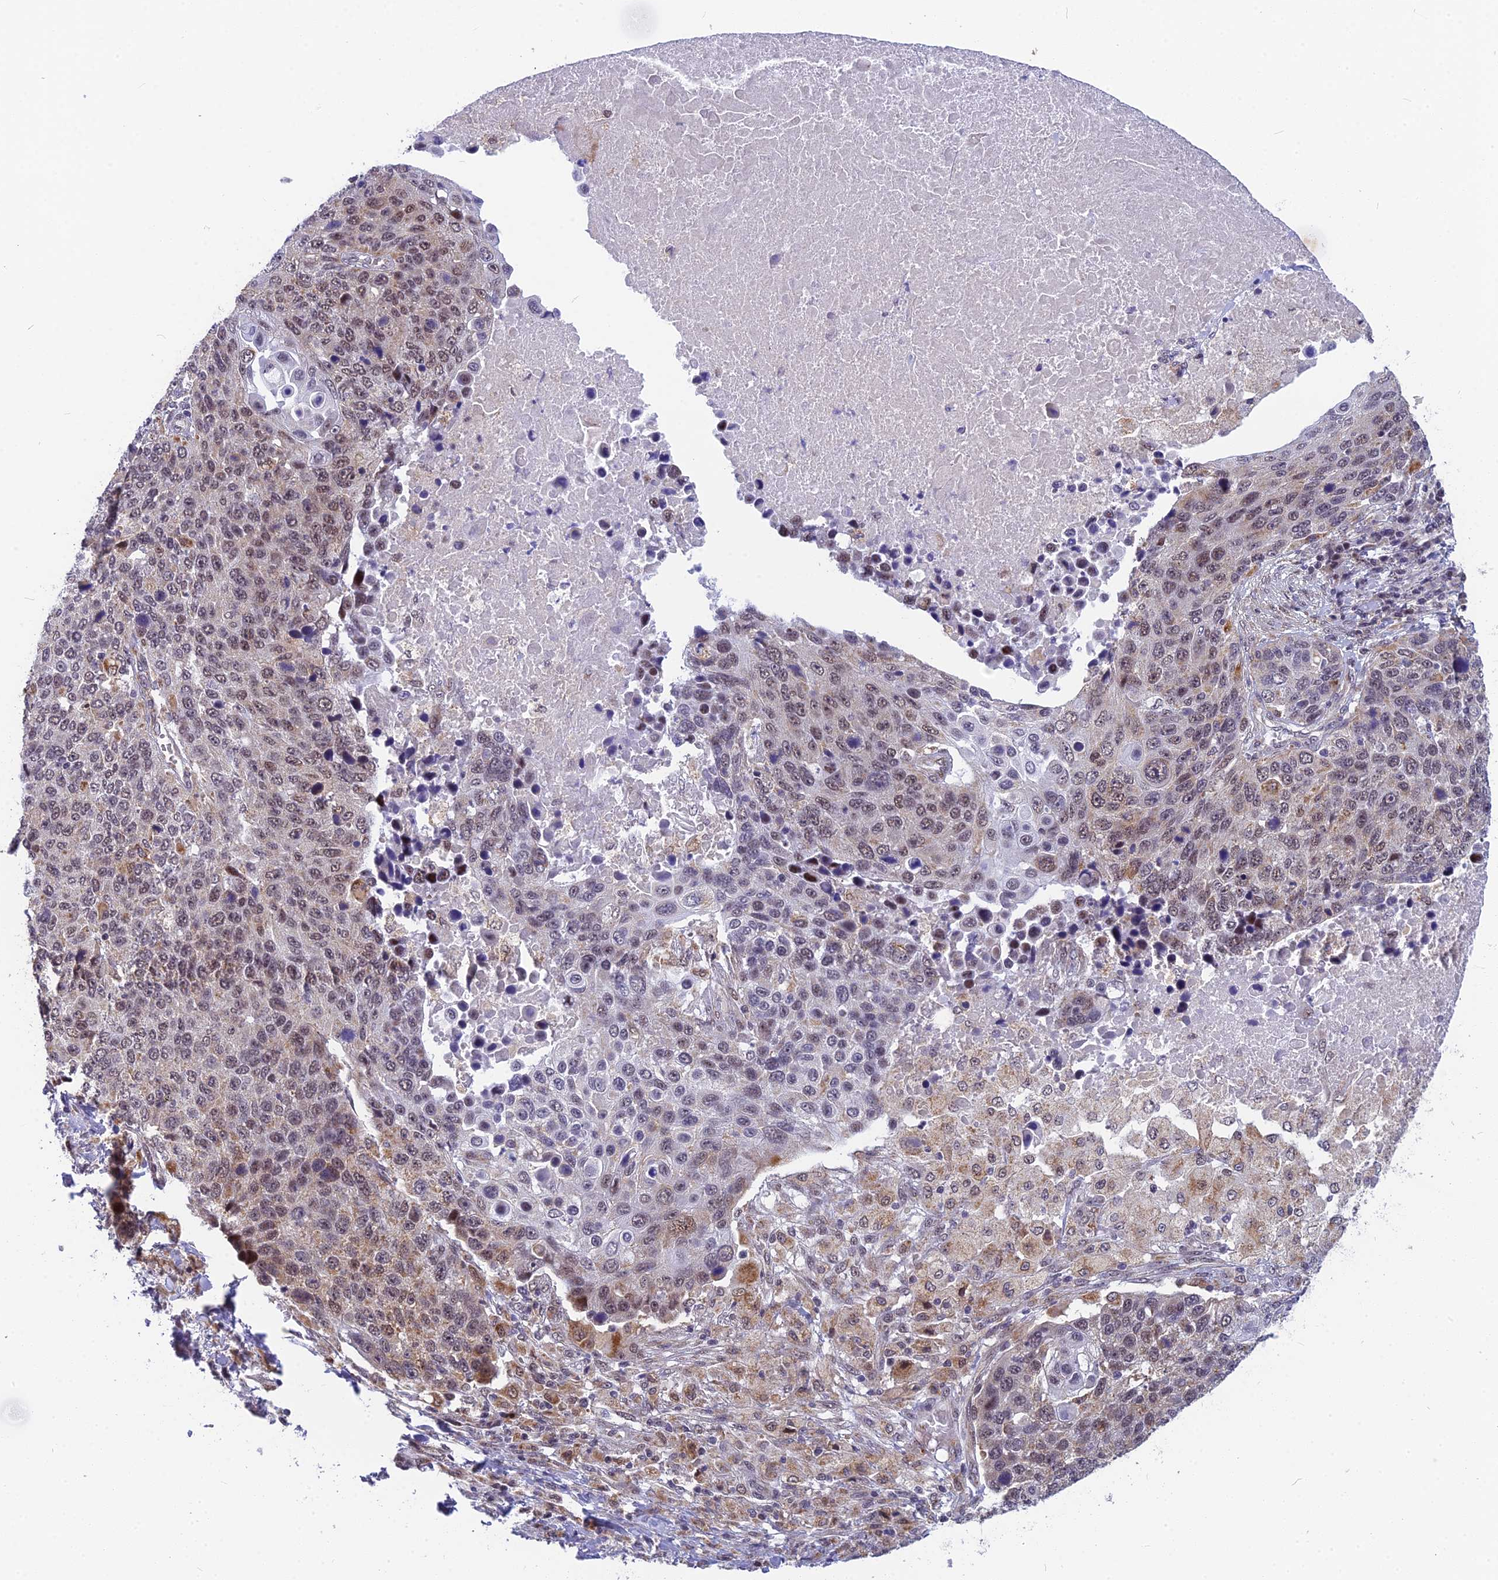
{"staining": {"intensity": "weak", "quantity": "25%-75%", "location": "nuclear"}, "tissue": "lung cancer", "cell_type": "Tumor cells", "image_type": "cancer", "snomed": [{"axis": "morphology", "description": "Normal tissue, NOS"}, {"axis": "morphology", "description": "Squamous cell carcinoma, NOS"}, {"axis": "topography", "description": "Lymph node"}, {"axis": "topography", "description": "Lung"}], "caption": "Immunohistochemistry image of neoplastic tissue: human lung squamous cell carcinoma stained using IHC demonstrates low levels of weak protein expression localized specifically in the nuclear of tumor cells, appearing as a nuclear brown color.", "gene": "CMC1", "patient": {"sex": "male", "age": 66}}